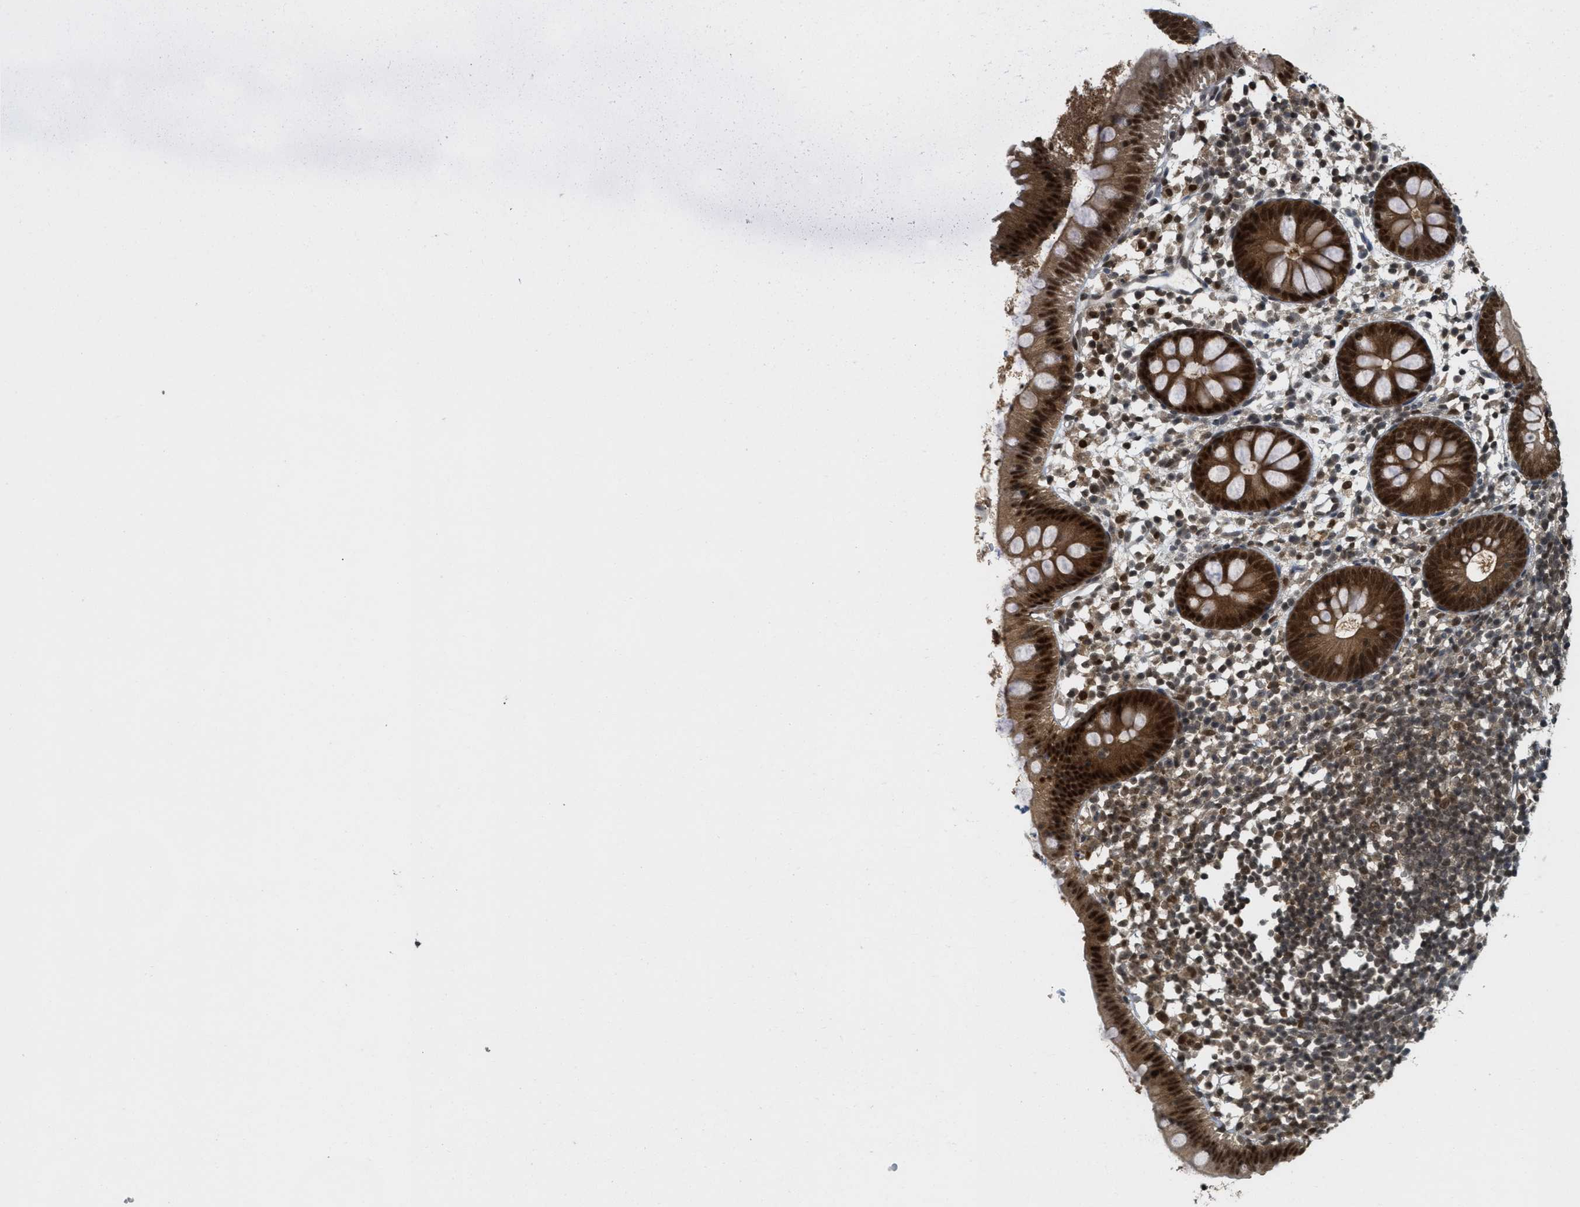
{"staining": {"intensity": "strong", "quantity": ">75%", "location": "cytoplasmic/membranous,nuclear"}, "tissue": "appendix", "cell_type": "Glandular cells", "image_type": "normal", "snomed": [{"axis": "morphology", "description": "Normal tissue, NOS"}, {"axis": "topography", "description": "Appendix"}], "caption": "Protein expression analysis of benign appendix demonstrates strong cytoplasmic/membranous,nuclear expression in about >75% of glandular cells.", "gene": "DNAJB1", "patient": {"sex": "female", "age": 20}}